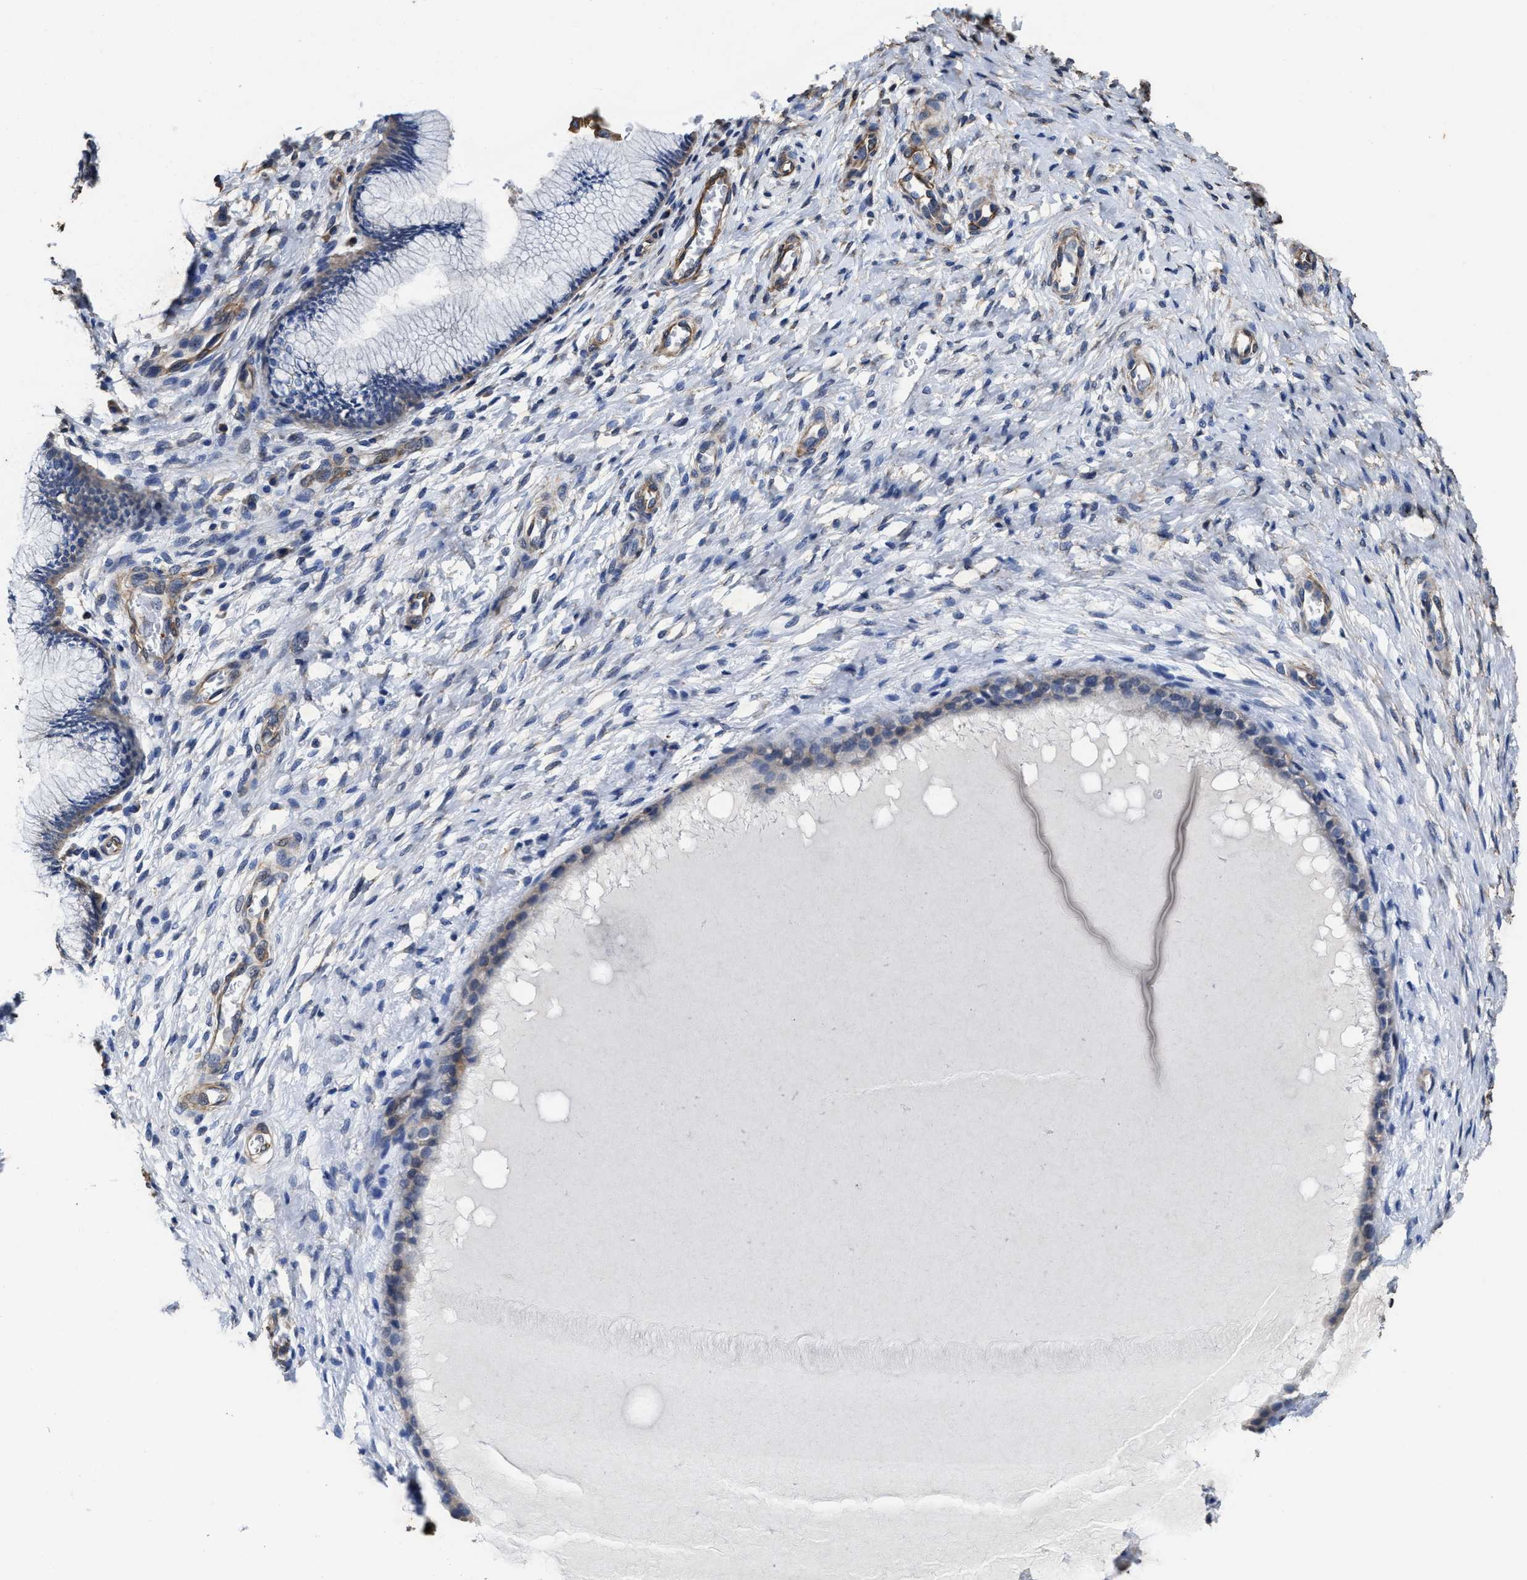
{"staining": {"intensity": "negative", "quantity": "none", "location": "none"}, "tissue": "cervix", "cell_type": "Glandular cells", "image_type": "normal", "snomed": [{"axis": "morphology", "description": "Normal tissue, NOS"}, {"axis": "topography", "description": "Cervix"}], "caption": "The image displays no significant positivity in glandular cells of cervix.", "gene": "SFXN4", "patient": {"sex": "female", "age": 55}}